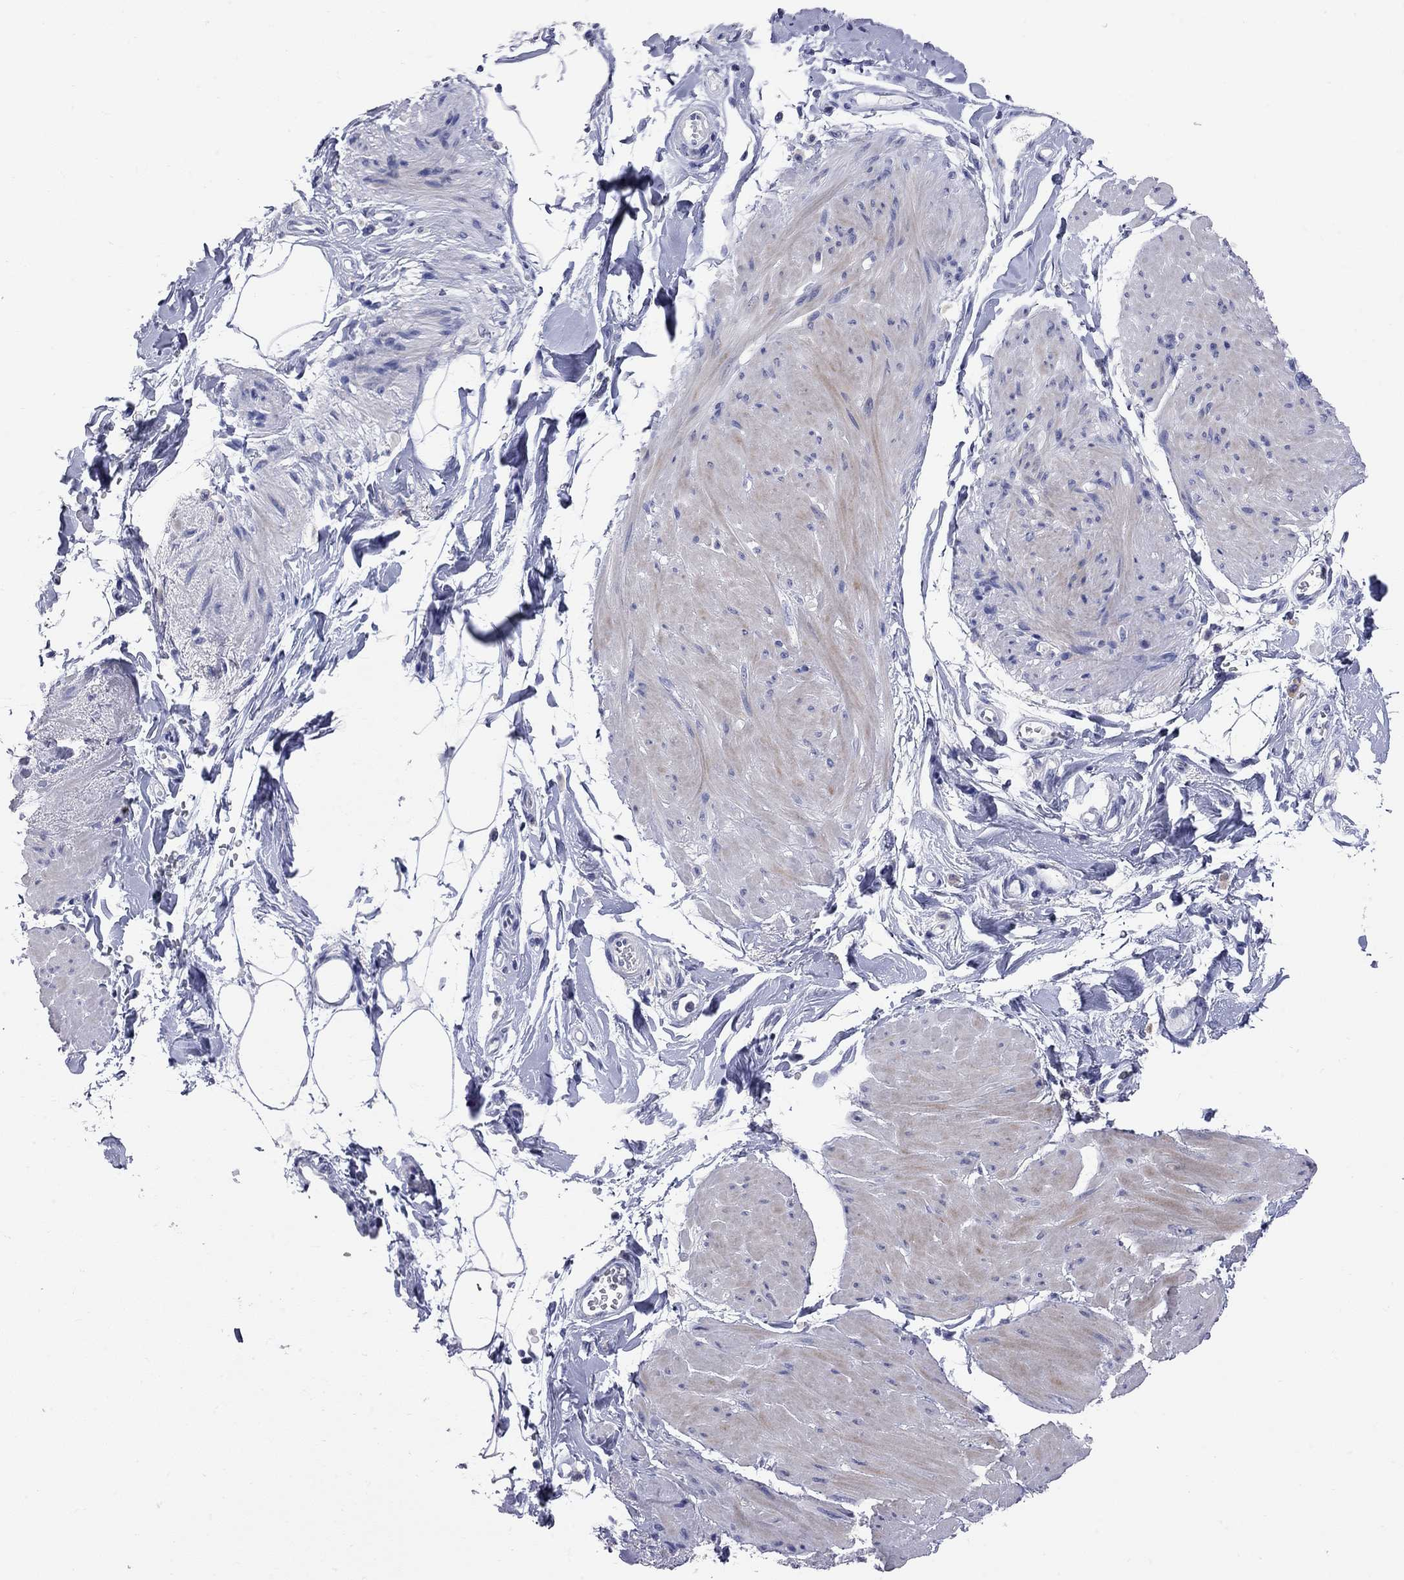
{"staining": {"intensity": "negative", "quantity": "none", "location": "none"}, "tissue": "smooth muscle", "cell_type": "Smooth muscle cells", "image_type": "normal", "snomed": [{"axis": "morphology", "description": "Normal tissue, NOS"}, {"axis": "topography", "description": "Adipose tissue"}, {"axis": "topography", "description": "Smooth muscle"}, {"axis": "topography", "description": "Peripheral nerve tissue"}], "caption": "Unremarkable smooth muscle was stained to show a protein in brown. There is no significant positivity in smooth muscle cells.", "gene": "FAM221B", "patient": {"sex": "male", "age": 83}}